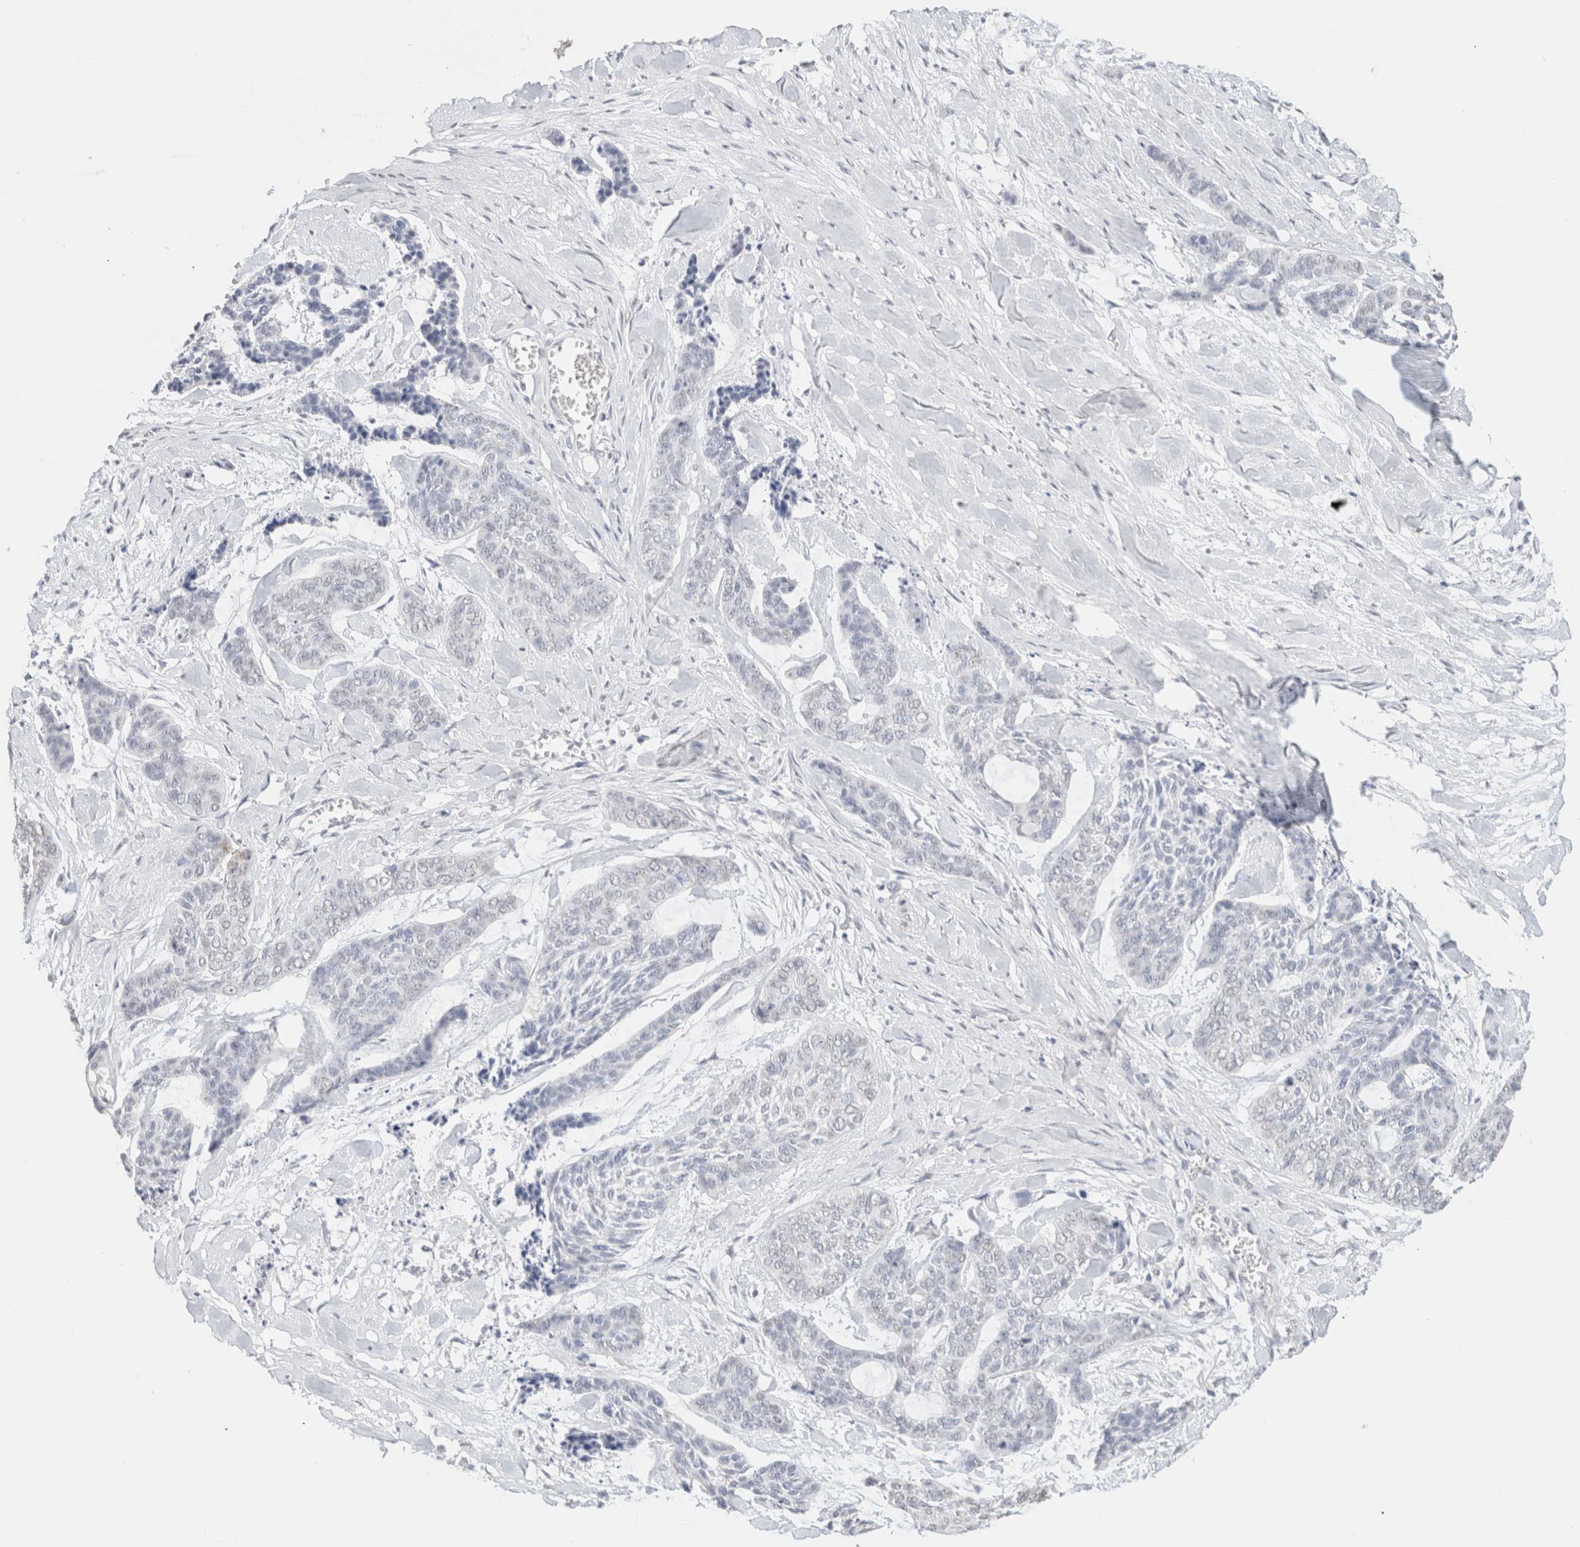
{"staining": {"intensity": "negative", "quantity": "none", "location": "none"}, "tissue": "skin cancer", "cell_type": "Tumor cells", "image_type": "cancer", "snomed": [{"axis": "morphology", "description": "Basal cell carcinoma"}, {"axis": "topography", "description": "Skin"}], "caption": "Immunohistochemistry (IHC) of human skin cancer displays no staining in tumor cells. The staining was performed using DAB to visualize the protein expression in brown, while the nuclei were stained in blue with hematoxylin (Magnification: 20x).", "gene": "CD80", "patient": {"sex": "female", "age": 64}}